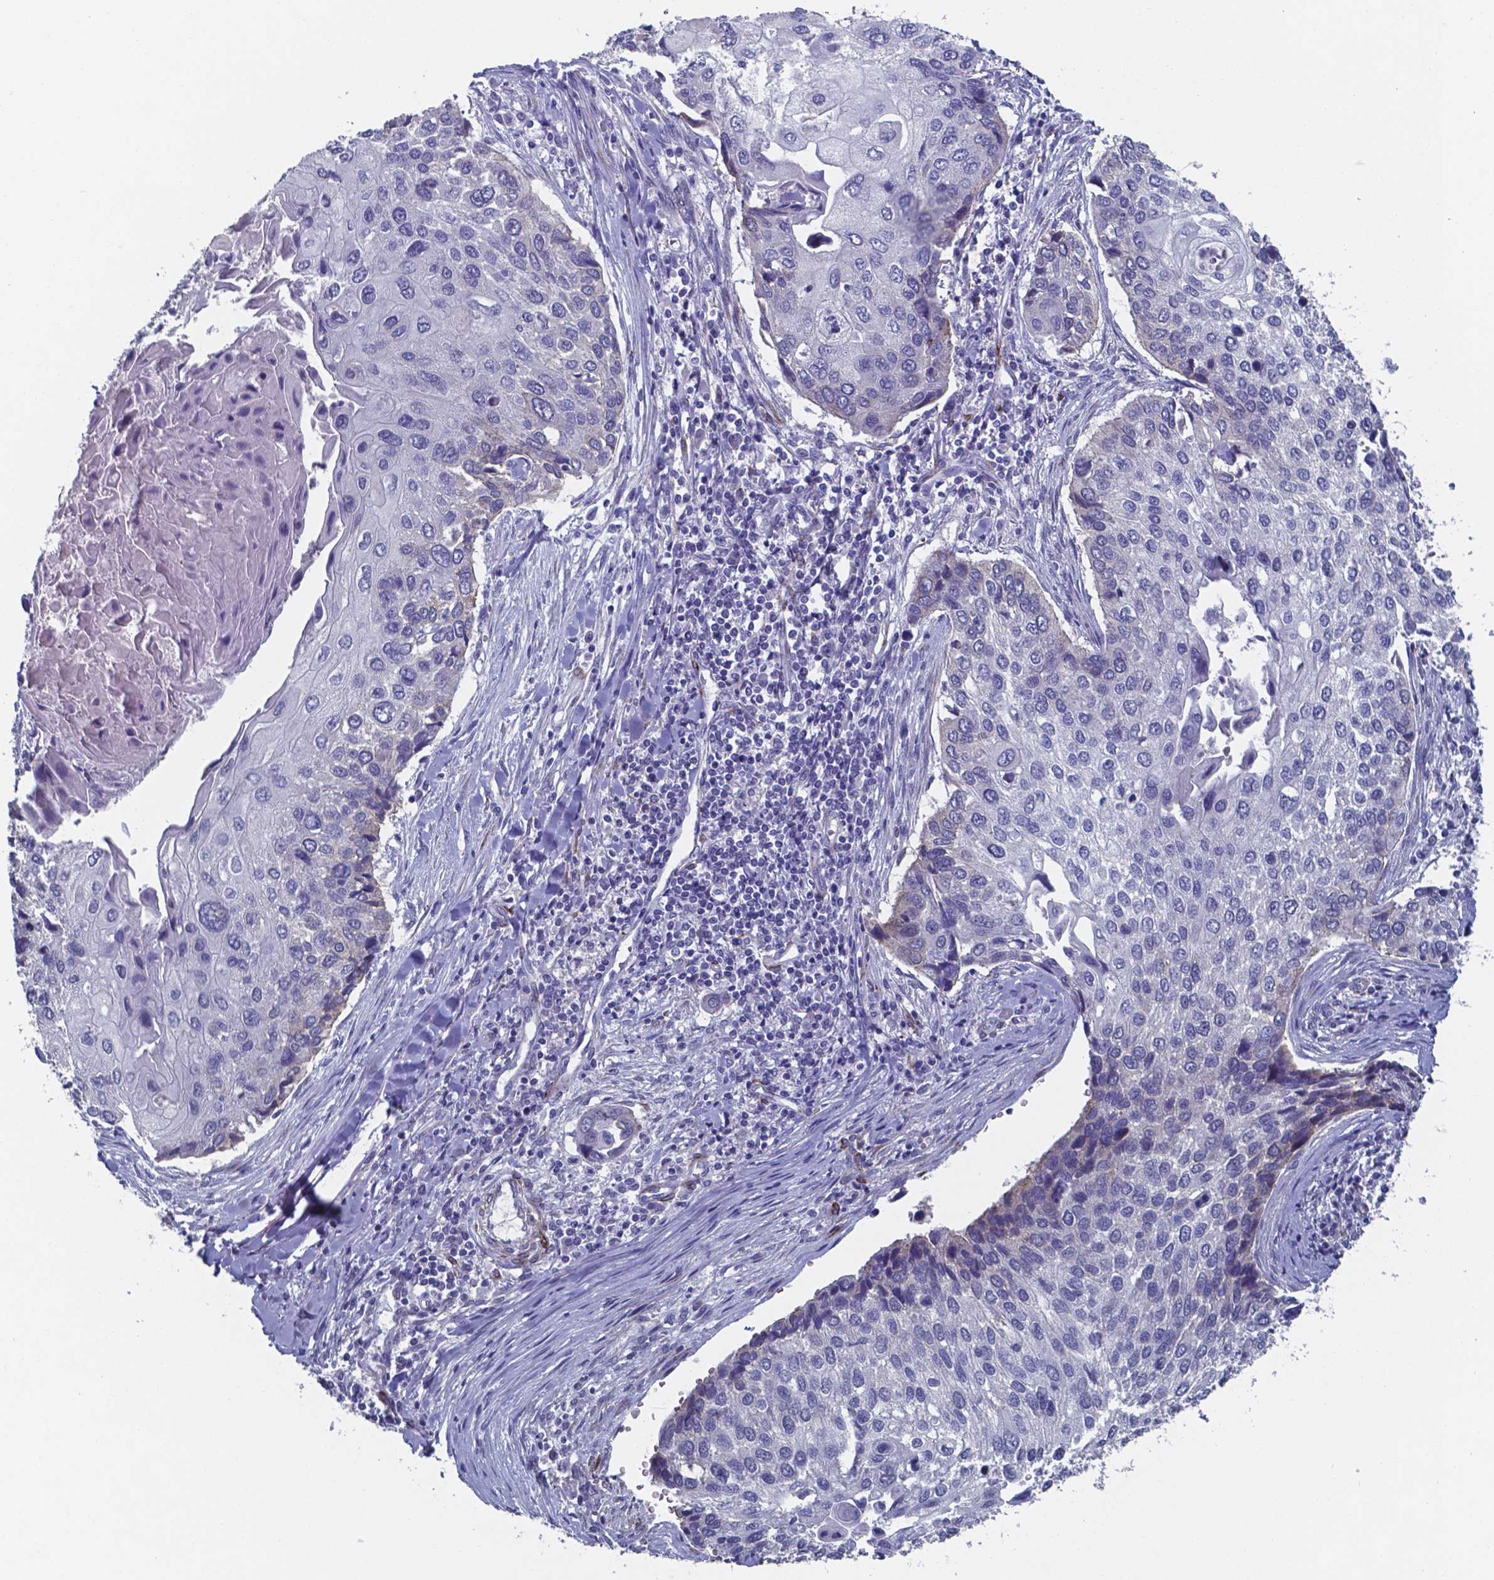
{"staining": {"intensity": "negative", "quantity": "none", "location": "none"}, "tissue": "lung cancer", "cell_type": "Tumor cells", "image_type": "cancer", "snomed": [{"axis": "morphology", "description": "Squamous cell carcinoma, NOS"}, {"axis": "morphology", "description": "Squamous cell carcinoma, metastatic, NOS"}, {"axis": "topography", "description": "Lung"}], "caption": "An image of human lung cancer (metastatic squamous cell carcinoma) is negative for staining in tumor cells.", "gene": "PLA2R1", "patient": {"sex": "male", "age": 63}}